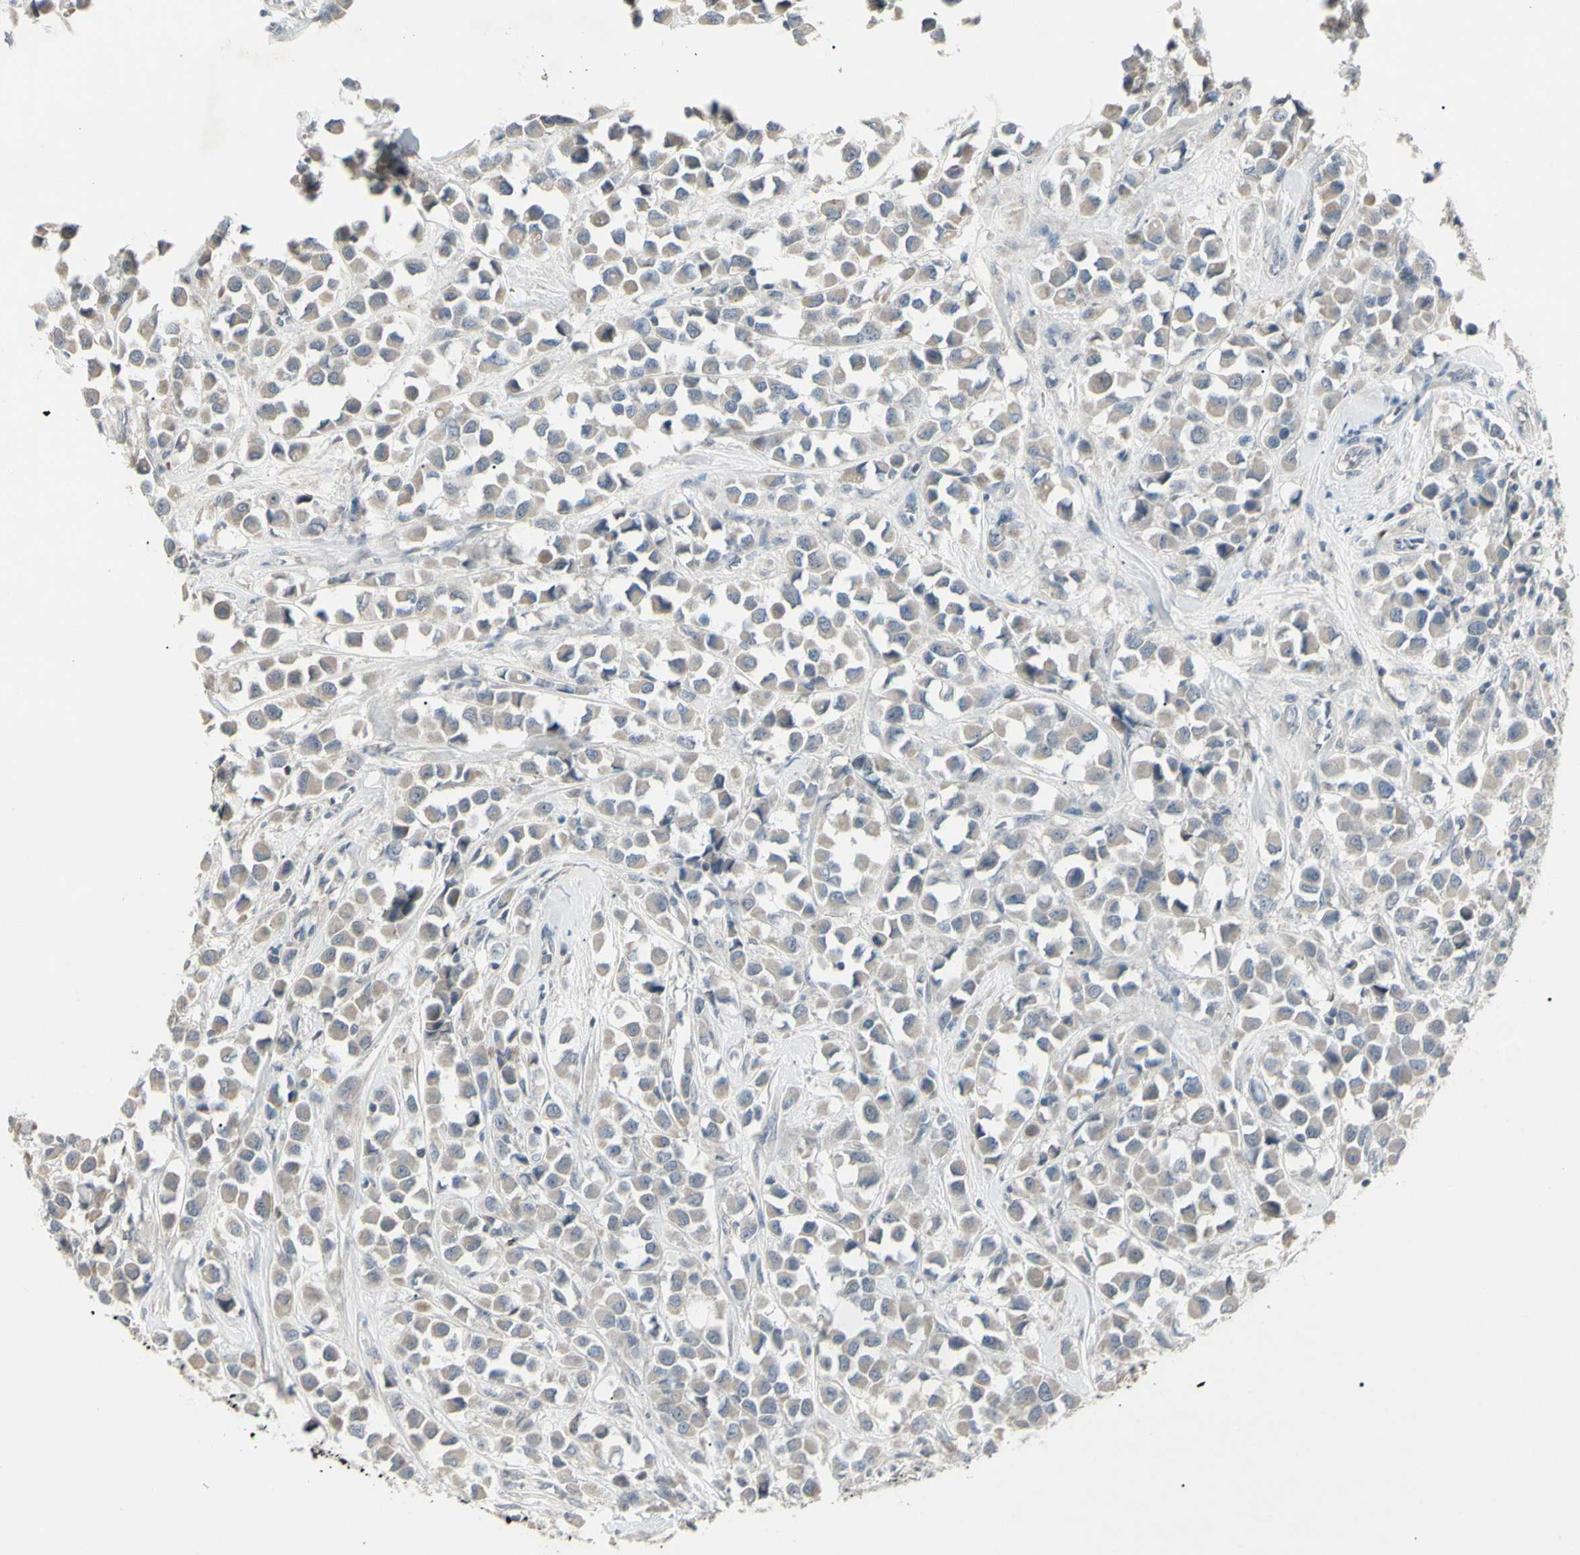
{"staining": {"intensity": "weak", "quantity": ">75%", "location": "cytoplasmic/membranous"}, "tissue": "breast cancer", "cell_type": "Tumor cells", "image_type": "cancer", "snomed": [{"axis": "morphology", "description": "Duct carcinoma"}, {"axis": "topography", "description": "Breast"}], "caption": "Weak cytoplasmic/membranous expression is seen in approximately >75% of tumor cells in breast intraductal carcinoma. The staining was performed using DAB (3,3'-diaminobenzidine) to visualize the protein expression in brown, while the nuclei were stained in blue with hematoxylin (Magnification: 20x).", "gene": "PIAS4", "patient": {"sex": "female", "age": 61}}